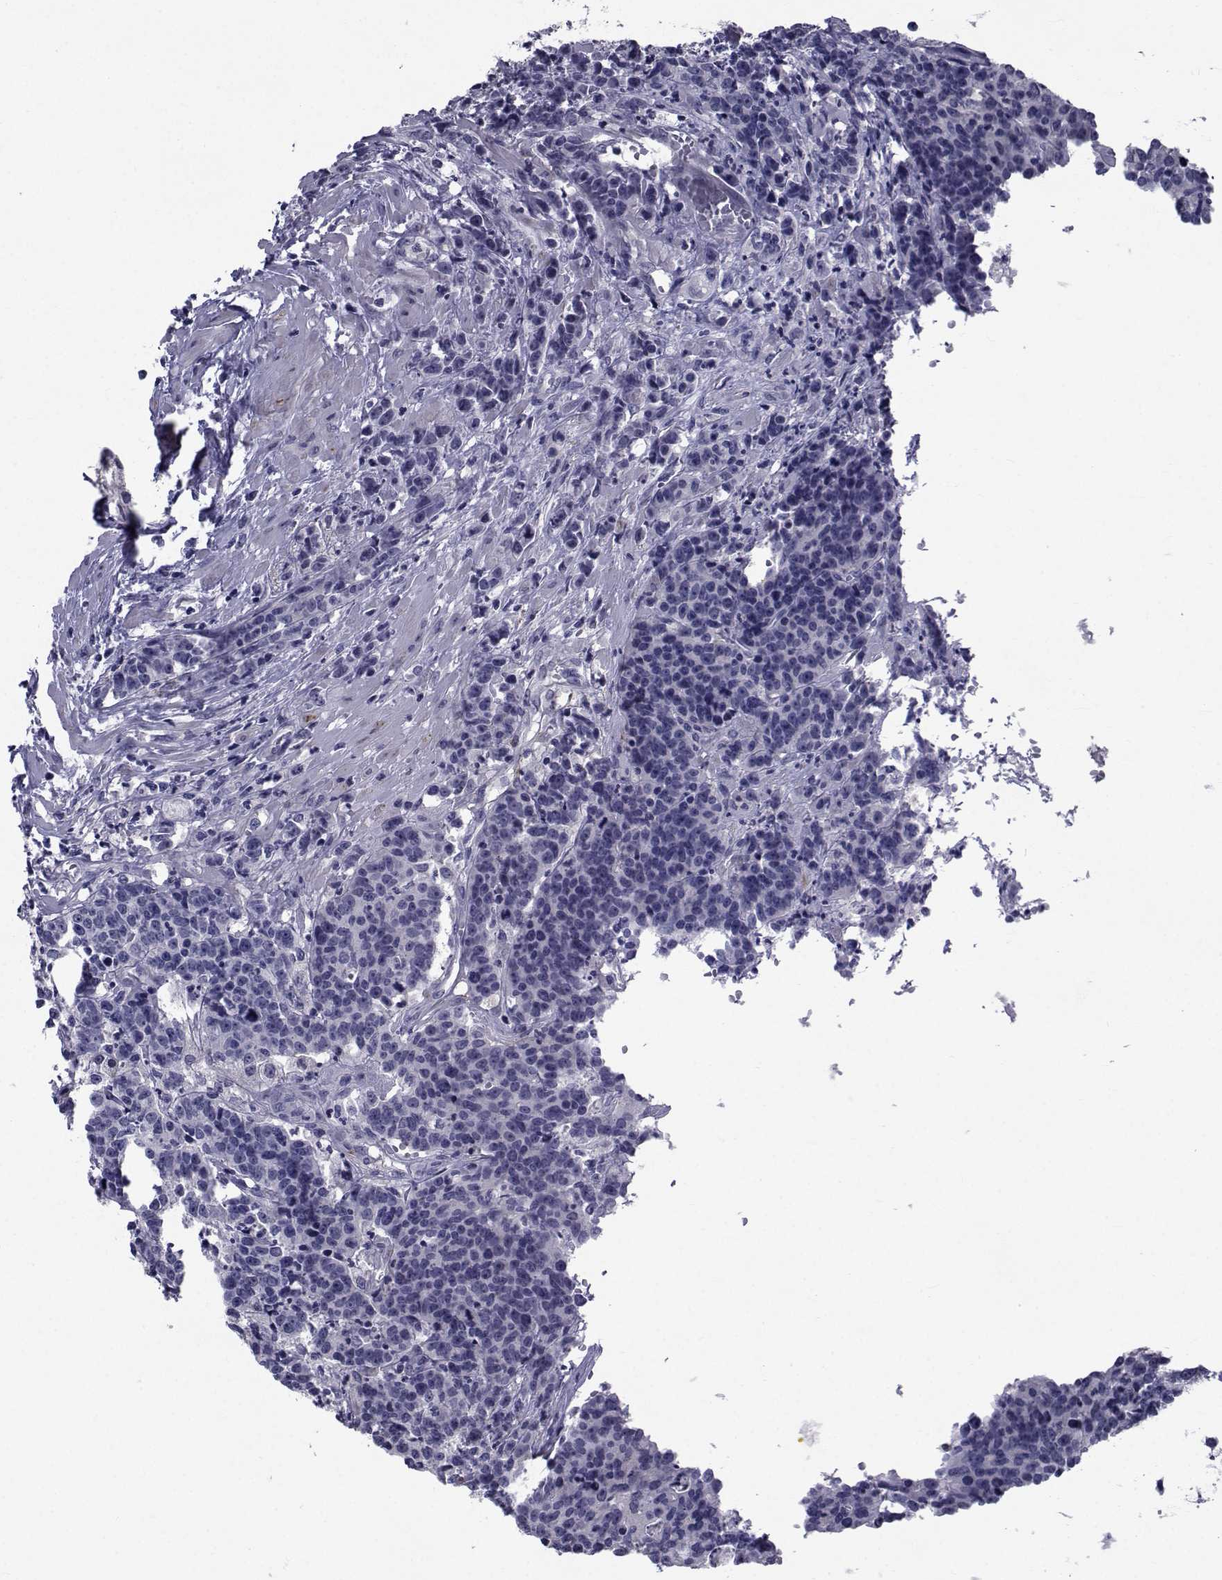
{"staining": {"intensity": "negative", "quantity": "none", "location": "none"}, "tissue": "prostate cancer", "cell_type": "Tumor cells", "image_type": "cancer", "snomed": [{"axis": "morphology", "description": "Adenocarcinoma, NOS"}, {"axis": "topography", "description": "Prostate"}], "caption": "Tumor cells show no significant positivity in prostate cancer. (Stains: DAB (3,3'-diaminobenzidine) immunohistochemistry (IHC) with hematoxylin counter stain, Microscopy: brightfield microscopy at high magnification).", "gene": "SEMA5B", "patient": {"sex": "male", "age": 67}}